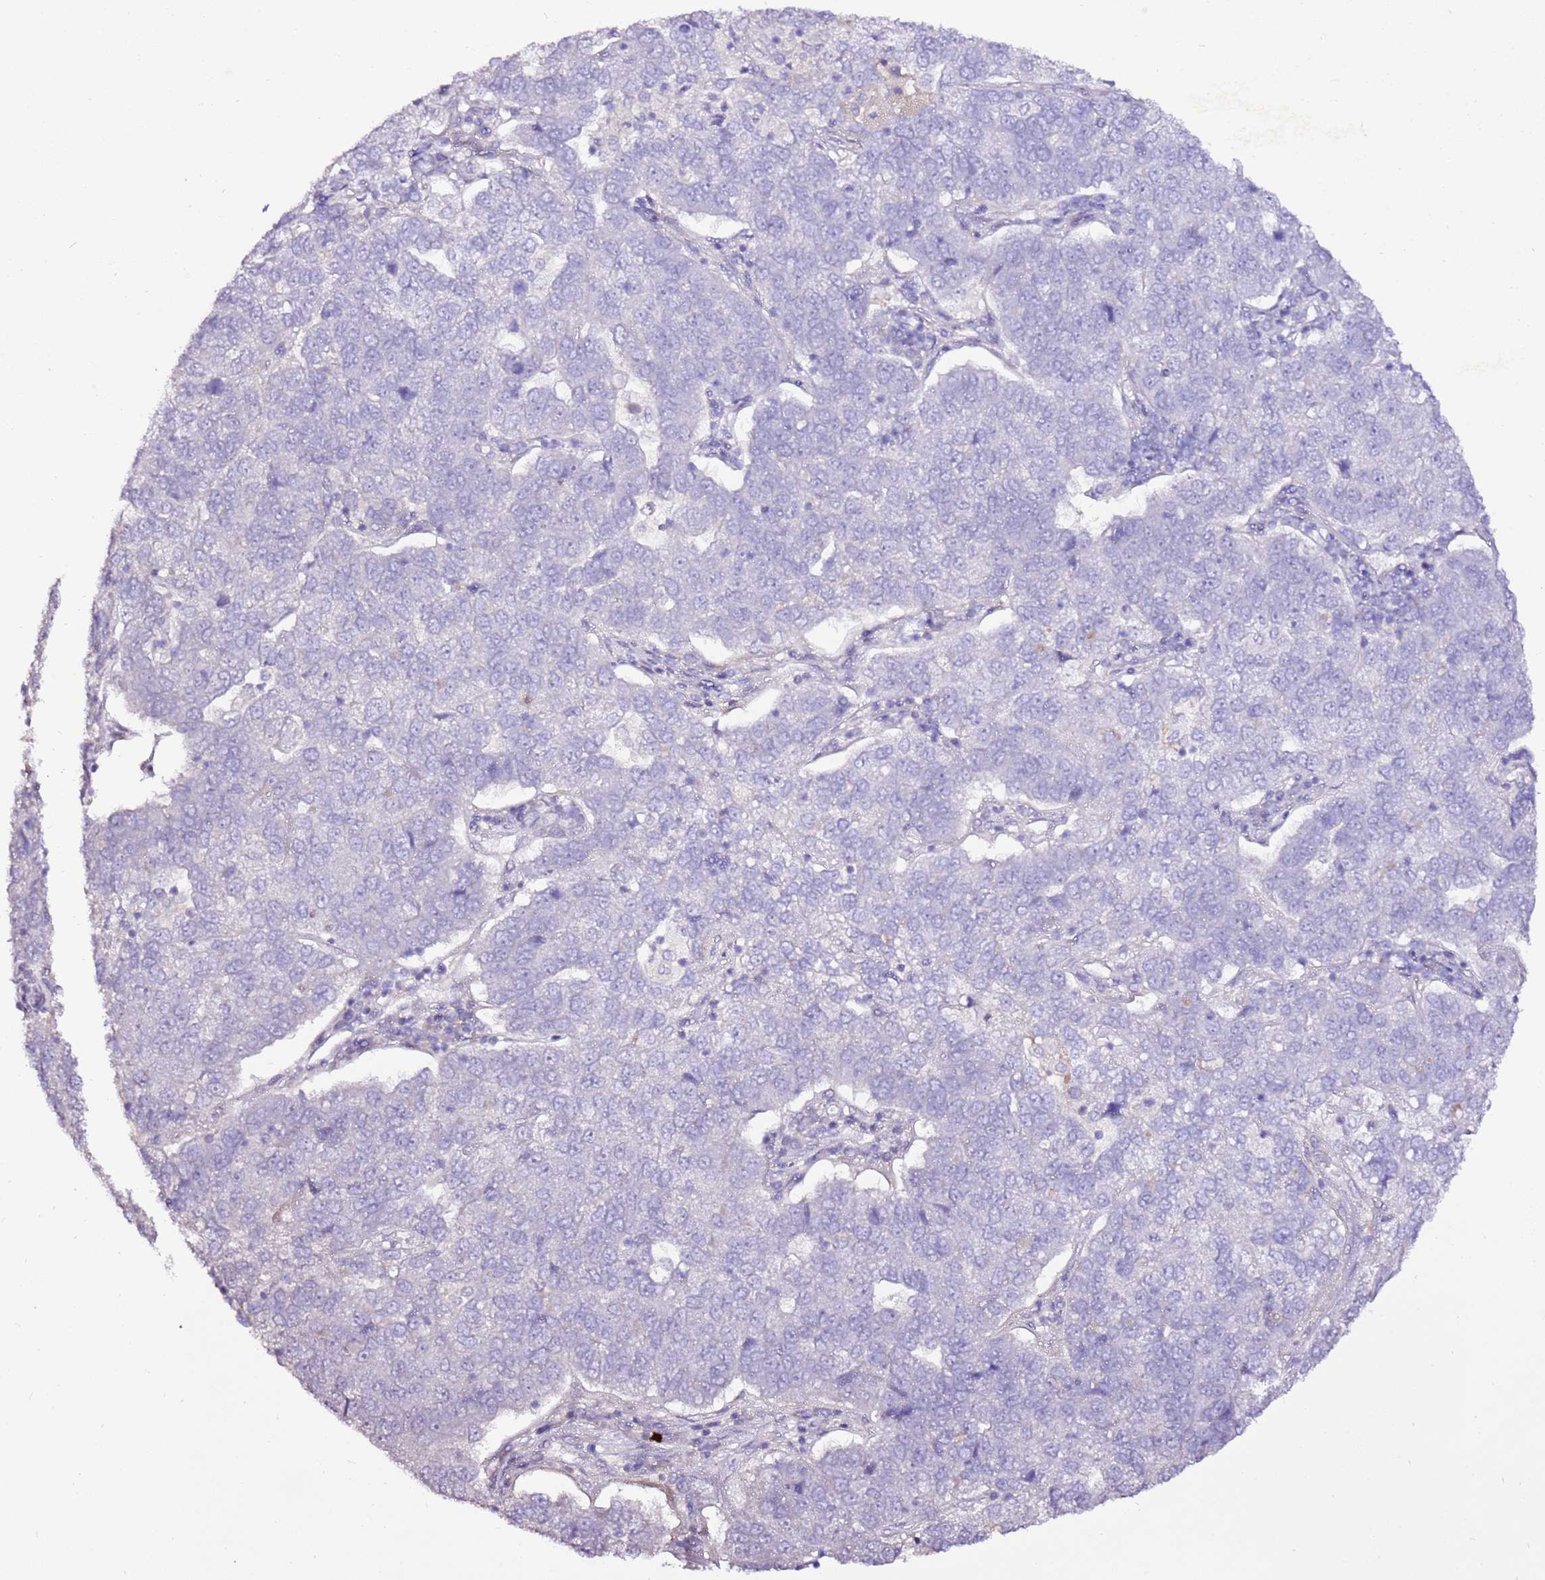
{"staining": {"intensity": "negative", "quantity": "none", "location": "none"}, "tissue": "pancreatic cancer", "cell_type": "Tumor cells", "image_type": "cancer", "snomed": [{"axis": "morphology", "description": "Adenocarcinoma, NOS"}, {"axis": "topography", "description": "Pancreas"}], "caption": "A micrograph of human pancreatic cancer is negative for staining in tumor cells. The staining is performed using DAB (3,3'-diaminobenzidine) brown chromogen with nuclei counter-stained in using hematoxylin.", "gene": "ART5", "patient": {"sex": "female", "age": 61}}